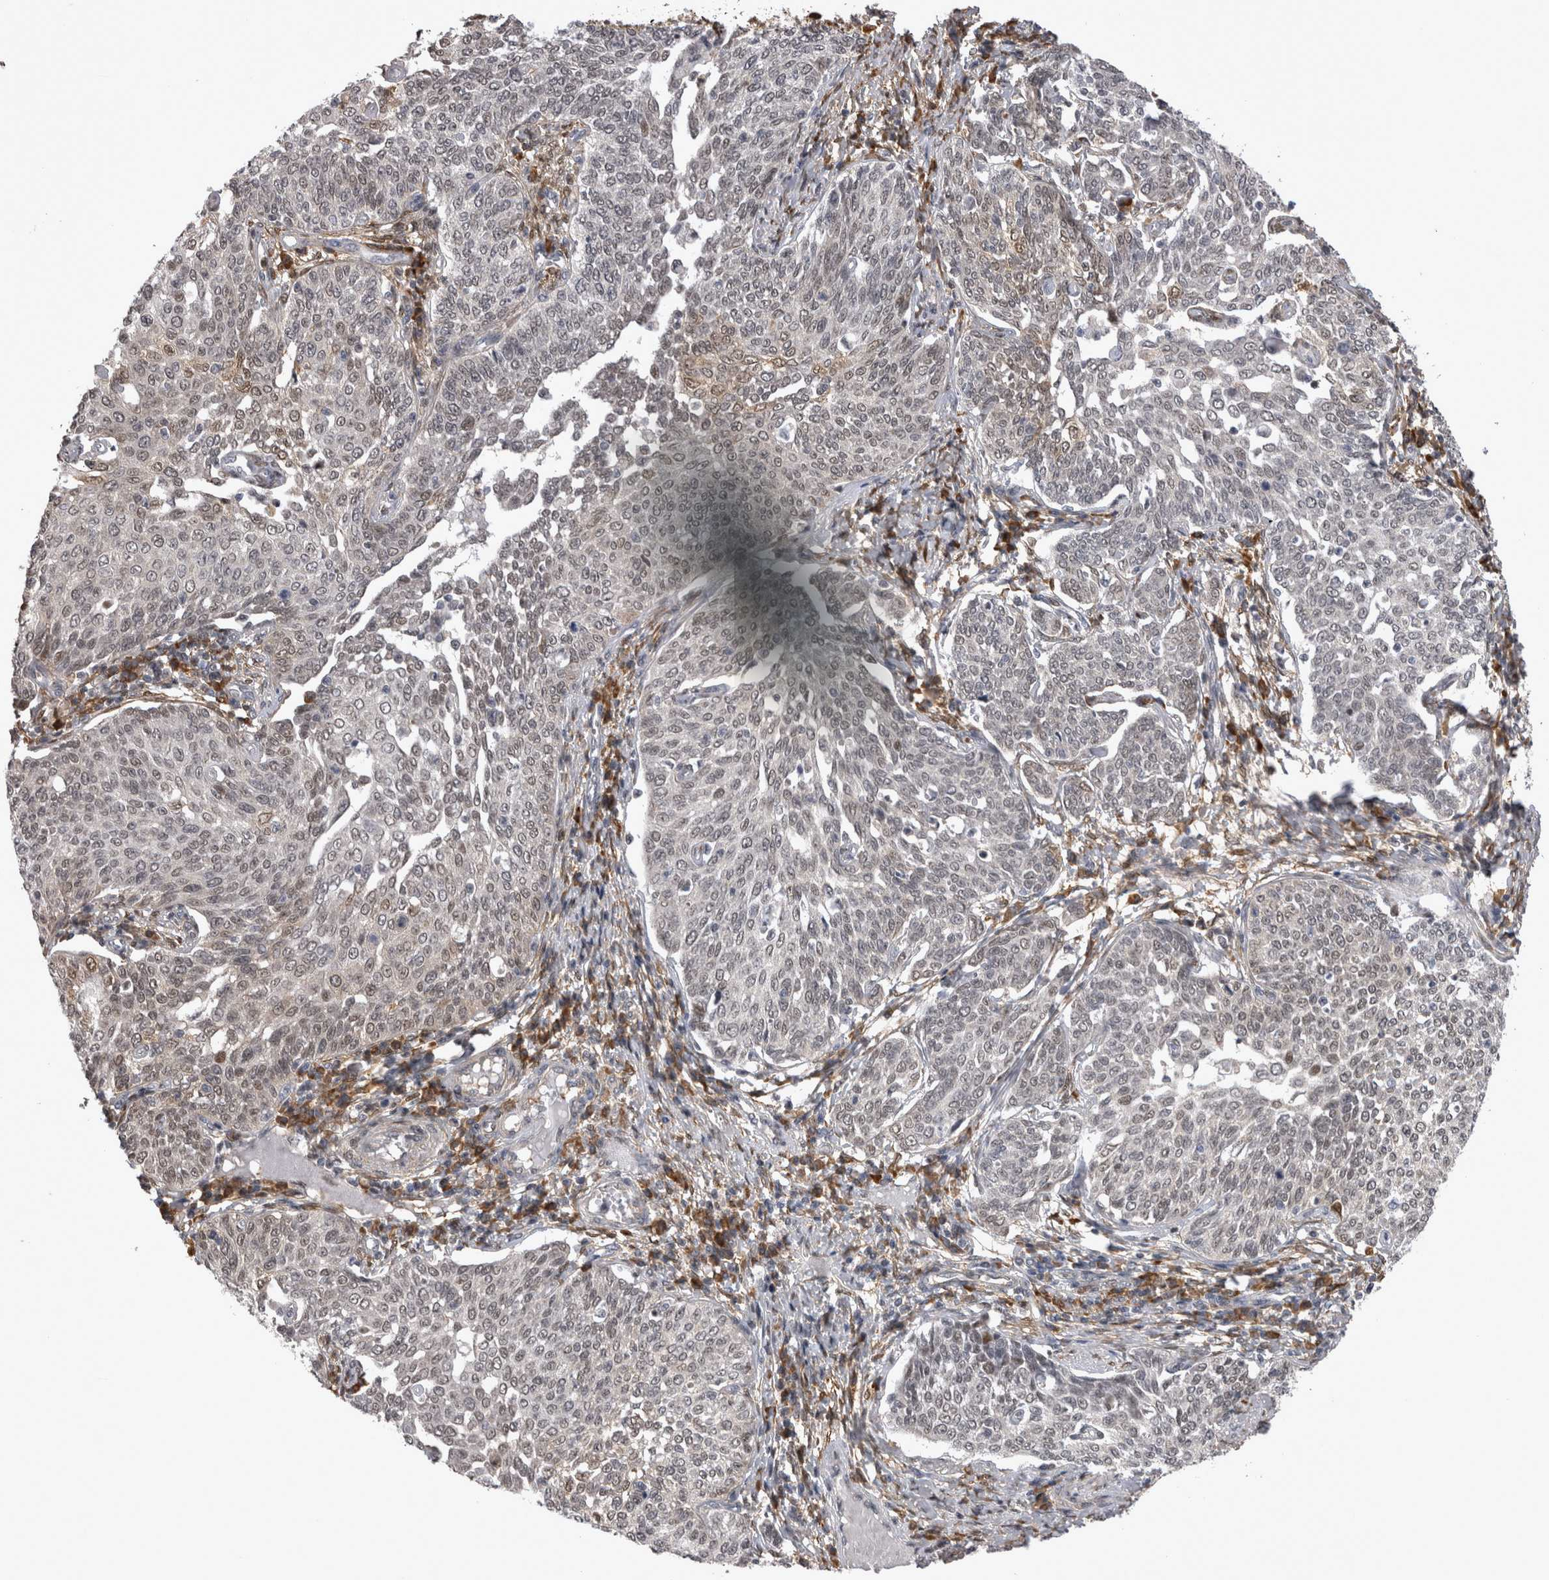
{"staining": {"intensity": "weak", "quantity": "25%-75%", "location": "nuclear"}, "tissue": "cervical cancer", "cell_type": "Tumor cells", "image_type": "cancer", "snomed": [{"axis": "morphology", "description": "Squamous cell carcinoma, NOS"}, {"axis": "topography", "description": "Cervix"}], "caption": "An IHC histopathology image of tumor tissue is shown. Protein staining in brown shows weak nuclear positivity in cervical cancer within tumor cells.", "gene": "CHIC2", "patient": {"sex": "female", "age": 34}}